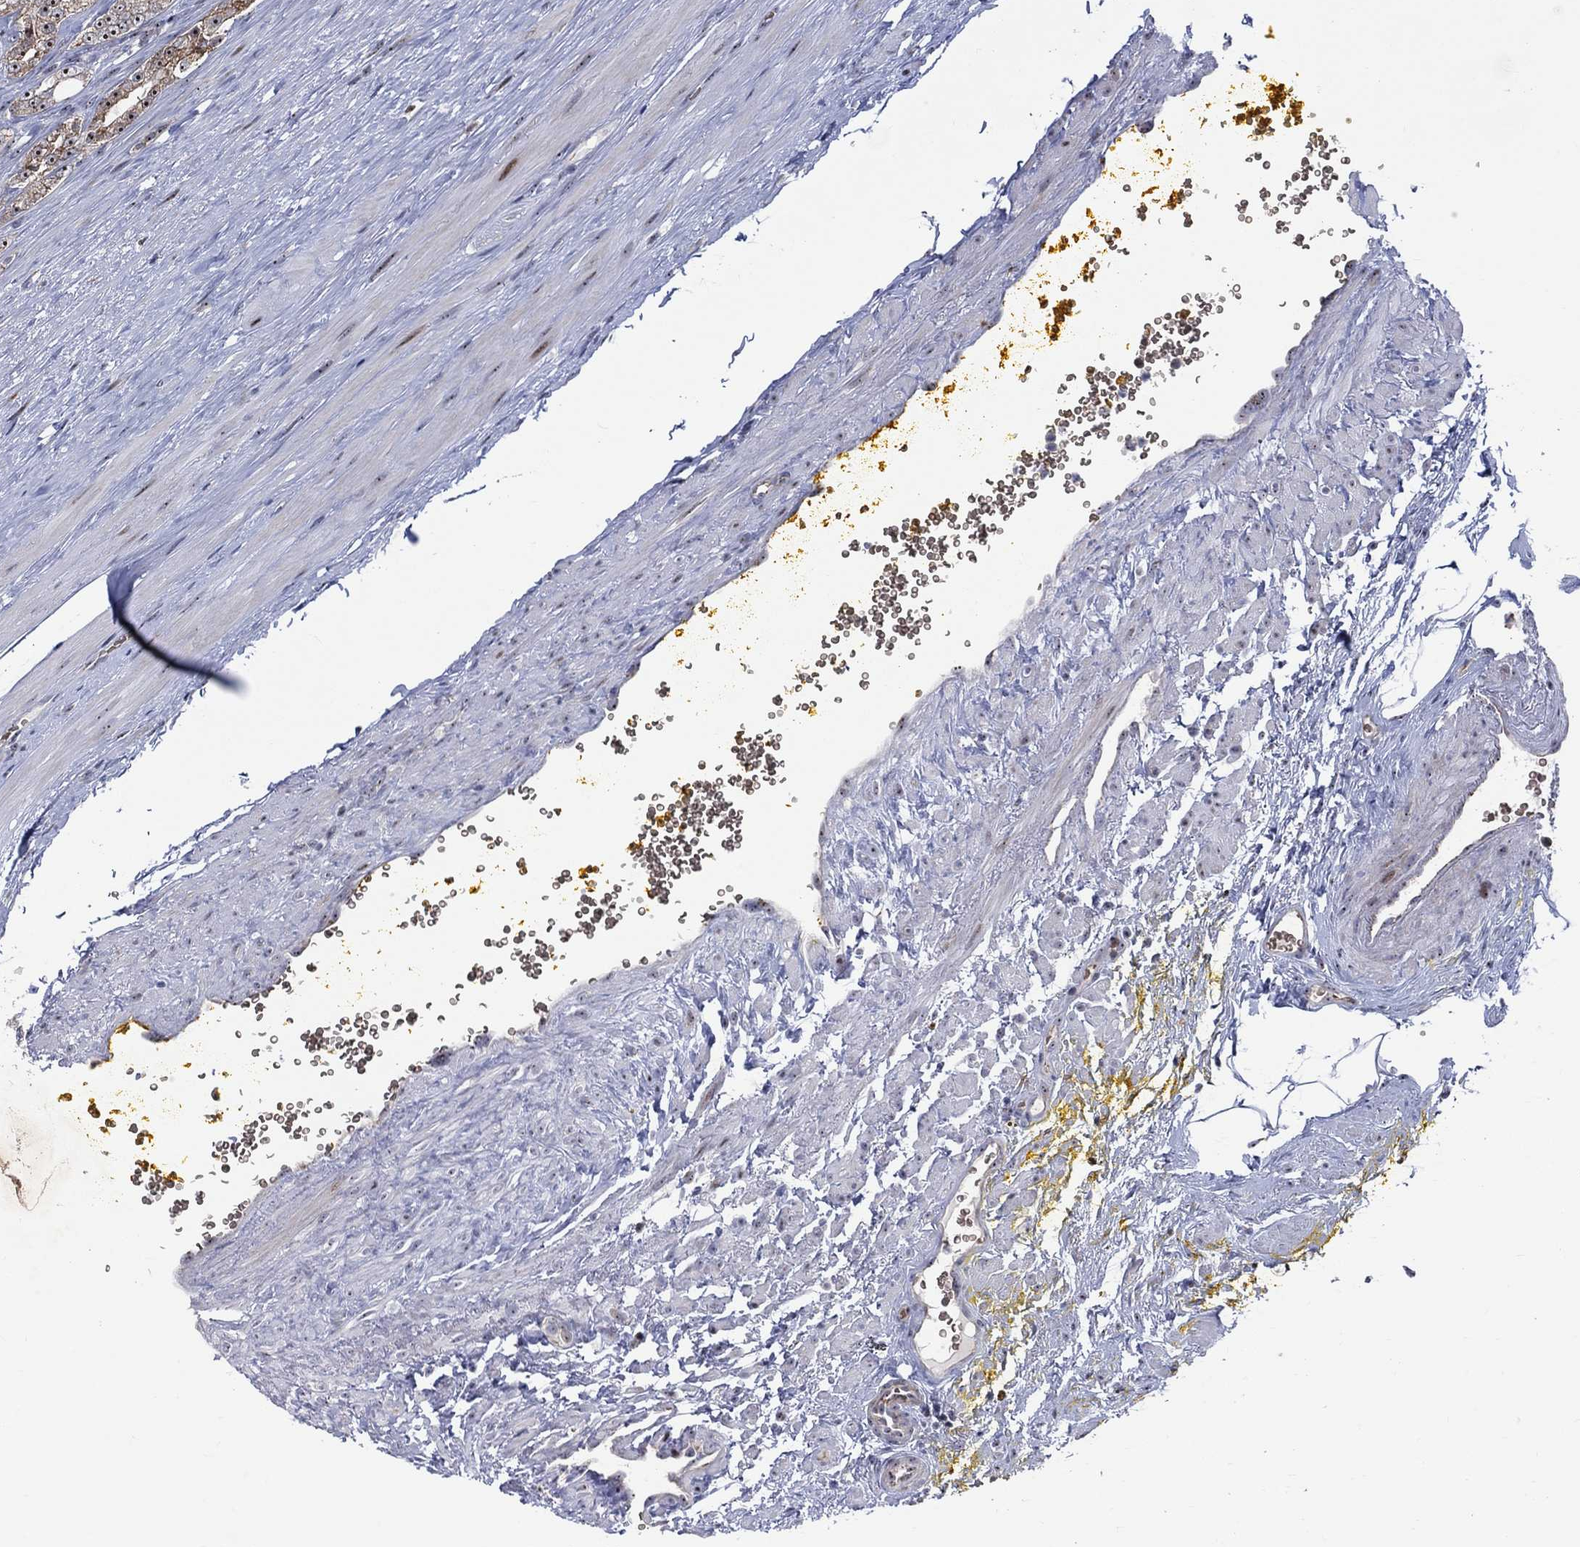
{"staining": {"intensity": "moderate", "quantity": ">75%", "location": "cytoplasmic/membranous"}, "tissue": "prostate cancer", "cell_type": "Tumor cells", "image_type": "cancer", "snomed": [{"axis": "morphology", "description": "Adenocarcinoma, NOS"}, {"axis": "topography", "description": "Prostate"}], "caption": "A high-resolution histopathology image shows immunohistochemistry (IHC) staining of prostate adenocarcinoma, which reveals moderate cytoplasmic/membranous staining in about >75% of tumor cells.", "gene": "VHL", "patient": {"sex": "male", "age": 67}}